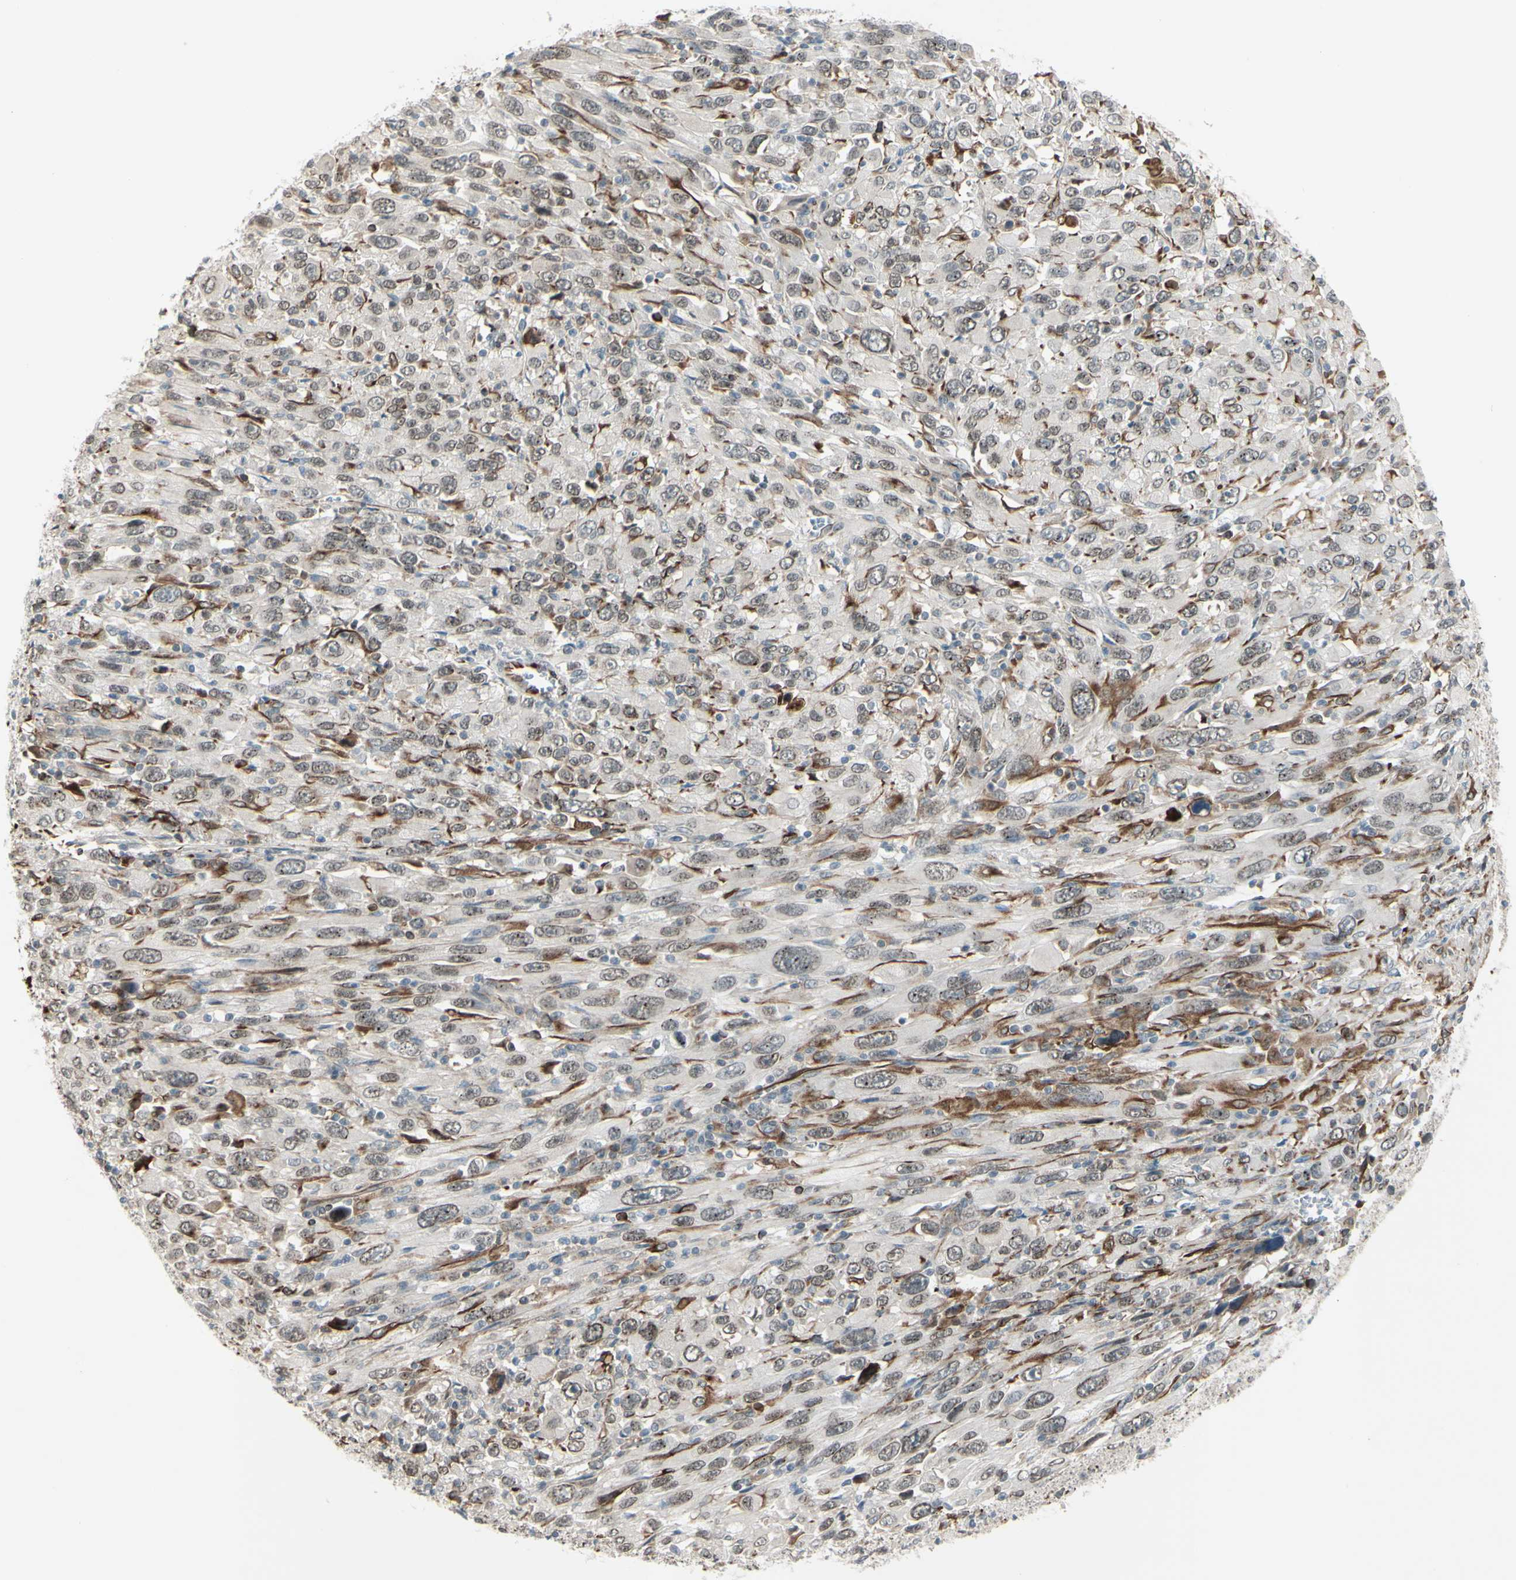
{"staining": {"intensity": "moderate", "quantity": "<25%", "location": "cytoplasmic/membranous"}, "tissue": "melanoma", "cell_type": "Tumor cells", "image_type": "cancer", "snomed": [{"axis": "morphology", "description": "Malignant melanoma, Metastatic site"}, {"axis": "topography", "description": "Skin"}], "caption": "Tumor cells display moderate cytoplasmic/membranous staining in approximately <25% of cells in malignant melanoma (metastatic site).", "gene": "FGFR2", "patient": {"sex": "female", "age": 56}}